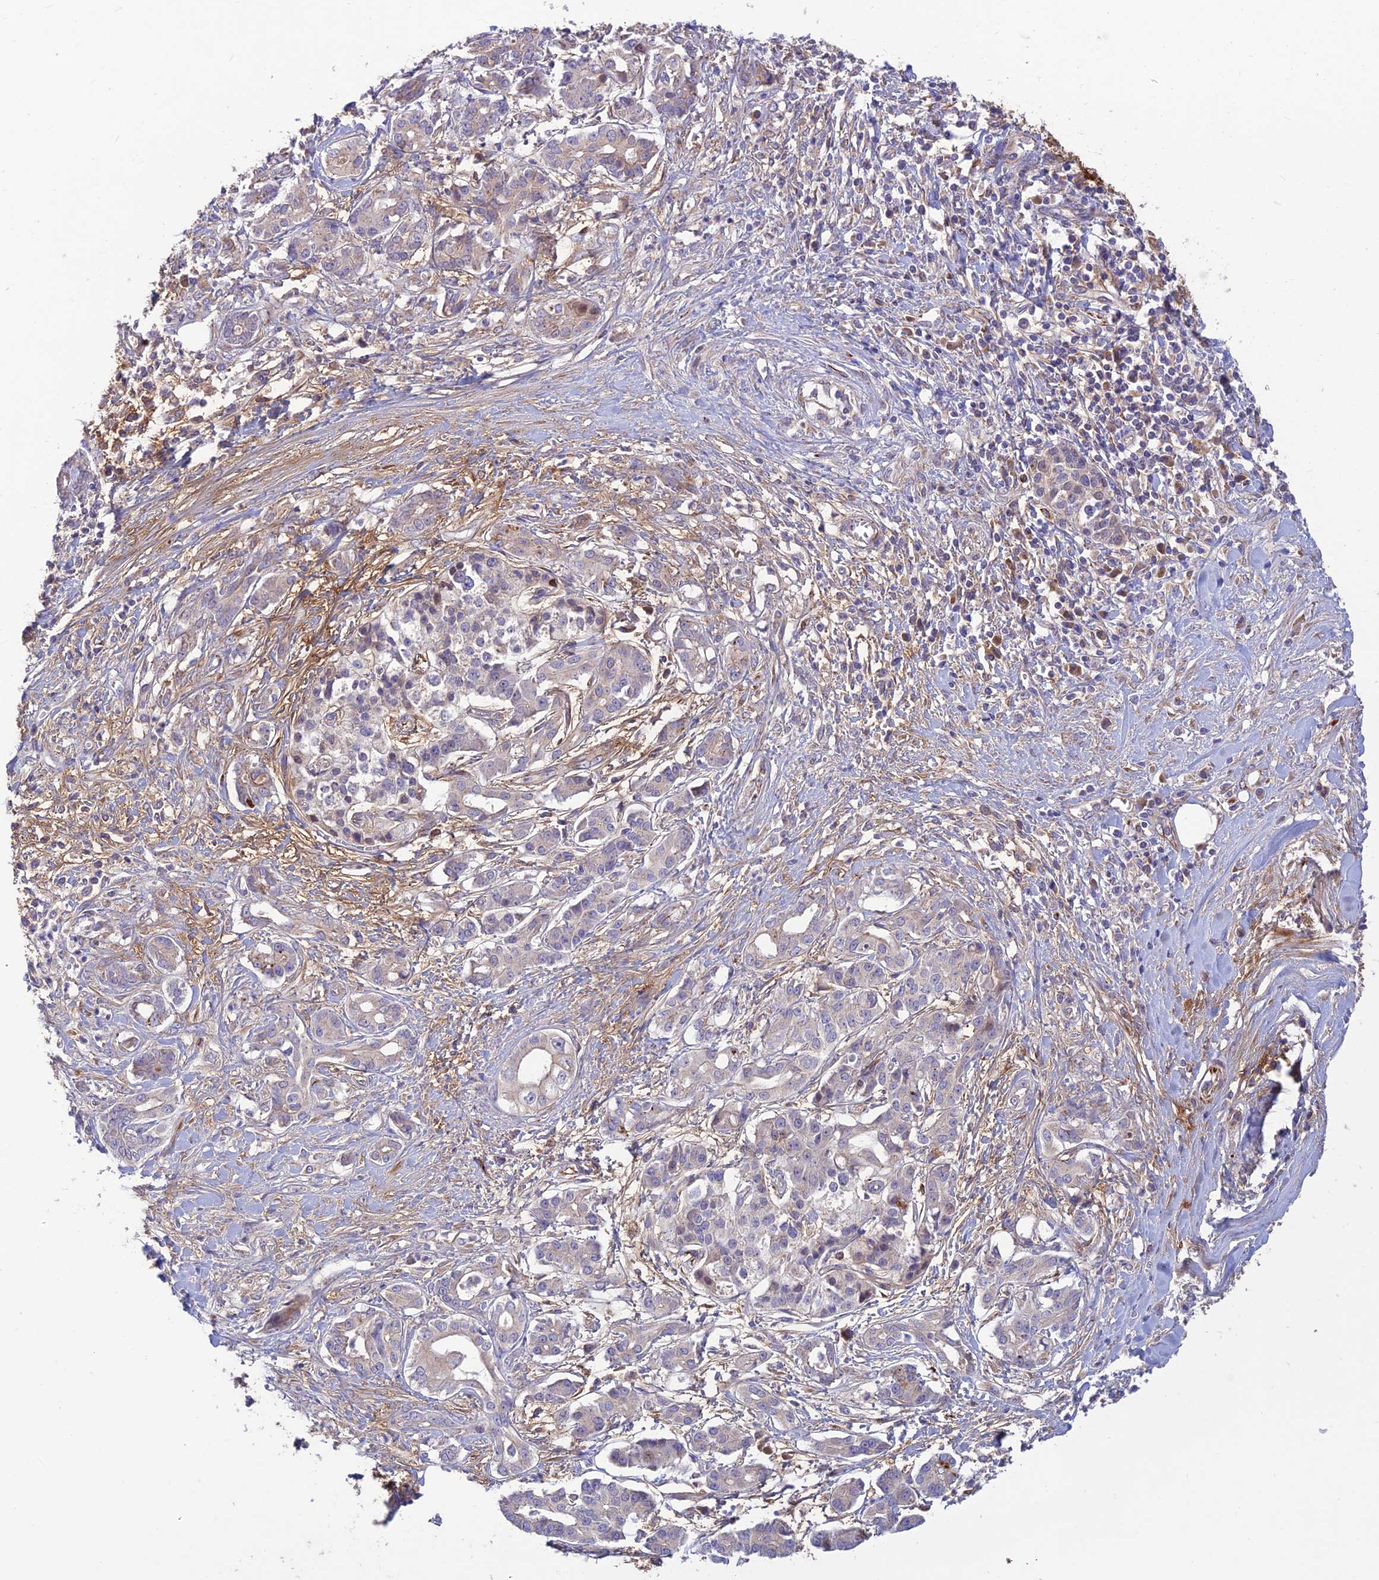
{"staining": {"intensity": "negative", "quantity": "none", "location": "none"}, "tissue": "pancreatic cancer", "cell_type": "Tumor cells", "image_type": "cancer", "snomed": [{"axis": "morphology", "description": "Adenocarcinoma, NOS"}, {"axis": "topography", "description": "Pancreas"}], "caption": "Immunohistochemistry histopathology image of pancreatic adenocarcinoma stained for a protein (brown), which reveals no expression in tumor cells.", "gene": "ST8SIA5", "patient": {"sex": "female", "age": 56}}